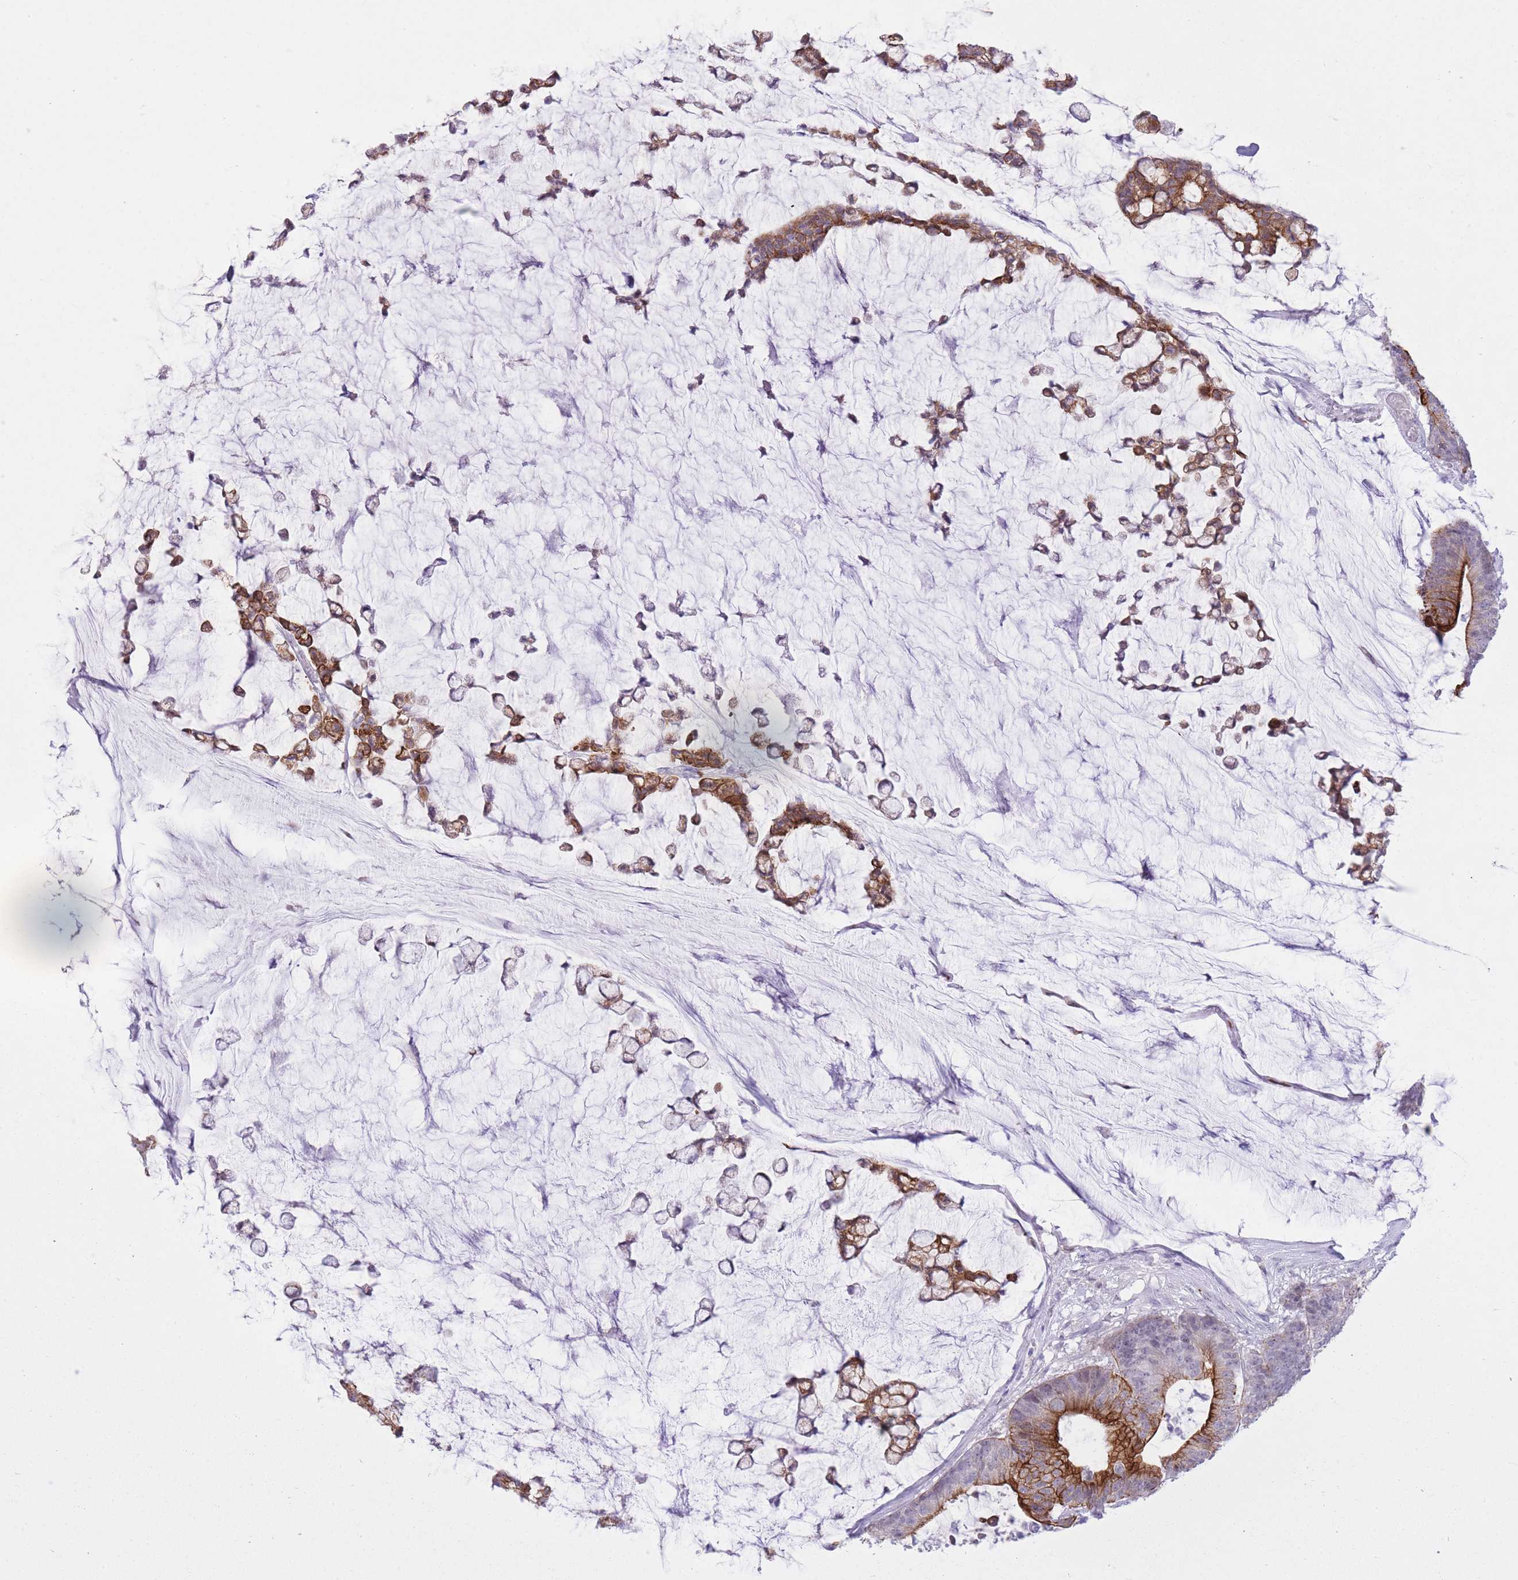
{"staining": {"intensity": "strong", "quantity": "25%-75%", "location": "cytoplasmic/membranous"}, "tissue": "colorectal cancer", "cell_type": "Tumor cells", "image_type": "cancer", "snomed": [{"axis": "morphology", "description": "Adenocarcinoma, NOS"}, {"axis": "topography", "description": "Colon"}], "caption": "About 25%-75% of tumor cells in human colorectal cancer reveal strong cytoplasmic/membranous protein positivity as visualized by brown immunohistochemical staining.", "gene": "MEIS3", "patient": {"sex": "female", "age": 84}}